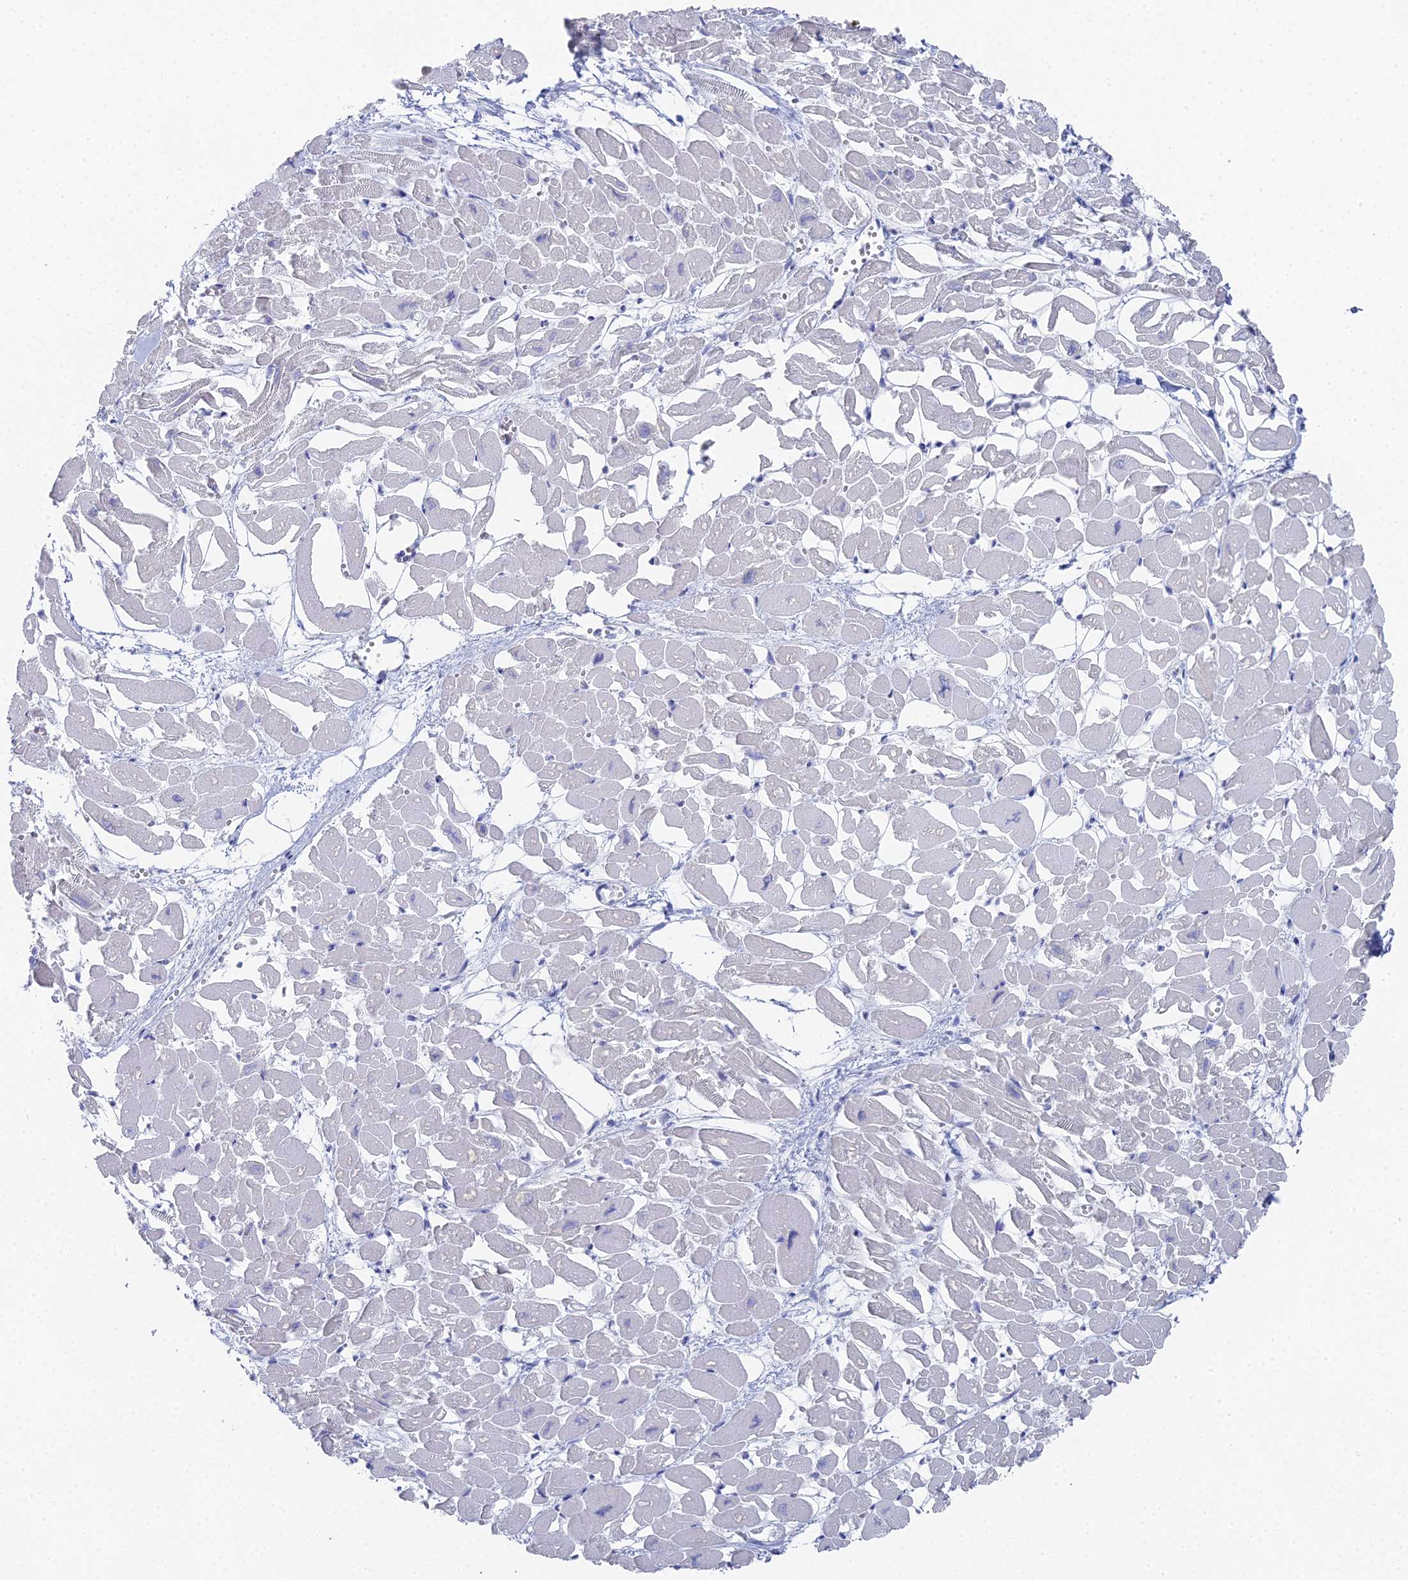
{"staining": {"intensity": "moderate", "quantity": "<25%", "location": "cytoplasmic/membranous"}, "tissue": "heart muscle", "cell_type": "Cardiomyocytes", "image_type": "normal", "snomed": [{"axis": "morphology", "description": "Normal tissue, NOS"}, {"axis": "topography", "description": "Heart"}], "caption": "This micrograph shows immunohistochemistry (IHC) staining of normal heart muscle, with low moderate cytoplasmic/membranous staining in approximately <25% of cardiomyocytes.", "gene": "ALPP", "patient": {"sex": "male", "age": 54}}